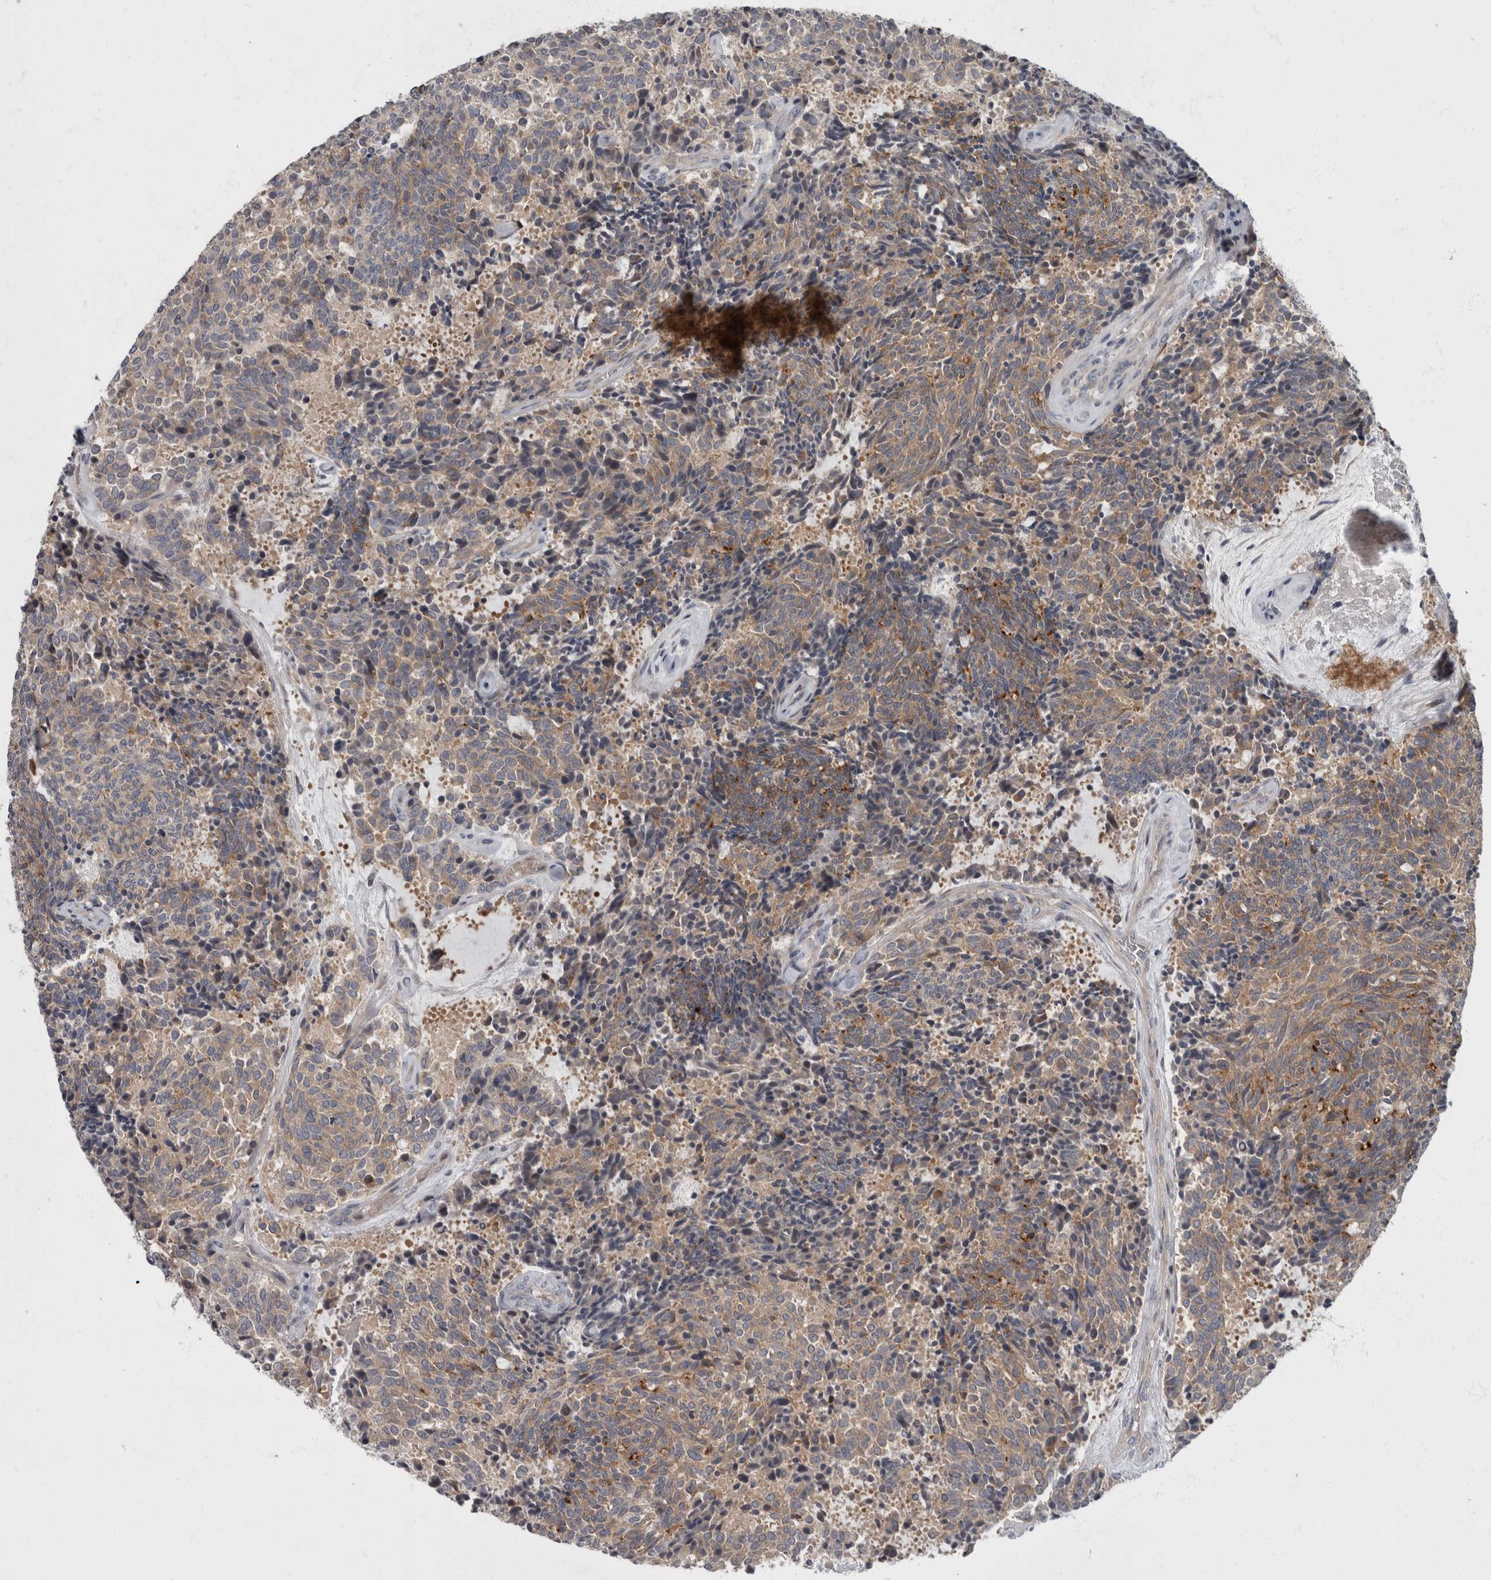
{"staining": {"intensity": "moderate", "quantity": ">75%", "location": "cytoplasmic/membranous"}, "tissue": "carcinoid", "cell_type": "Tumor cells", "image_type": "cancer", "snomed": [{"axis": "morphology", "description": "Carcinoid, malignant, NOS"}, {"axis": "topography", "description": "Pancreas"}], "caption": "Immunohistochemistry (IHC) histopathology image of human carcinoid (malignant) stained for a protein (brown), which demonstrates medium levels of moderate cytoplasmic/membranous staining in approximately >75% of tumor cells.", "gene": "CDC42BPG", "patient": {"sex": "female", "age": 54}}